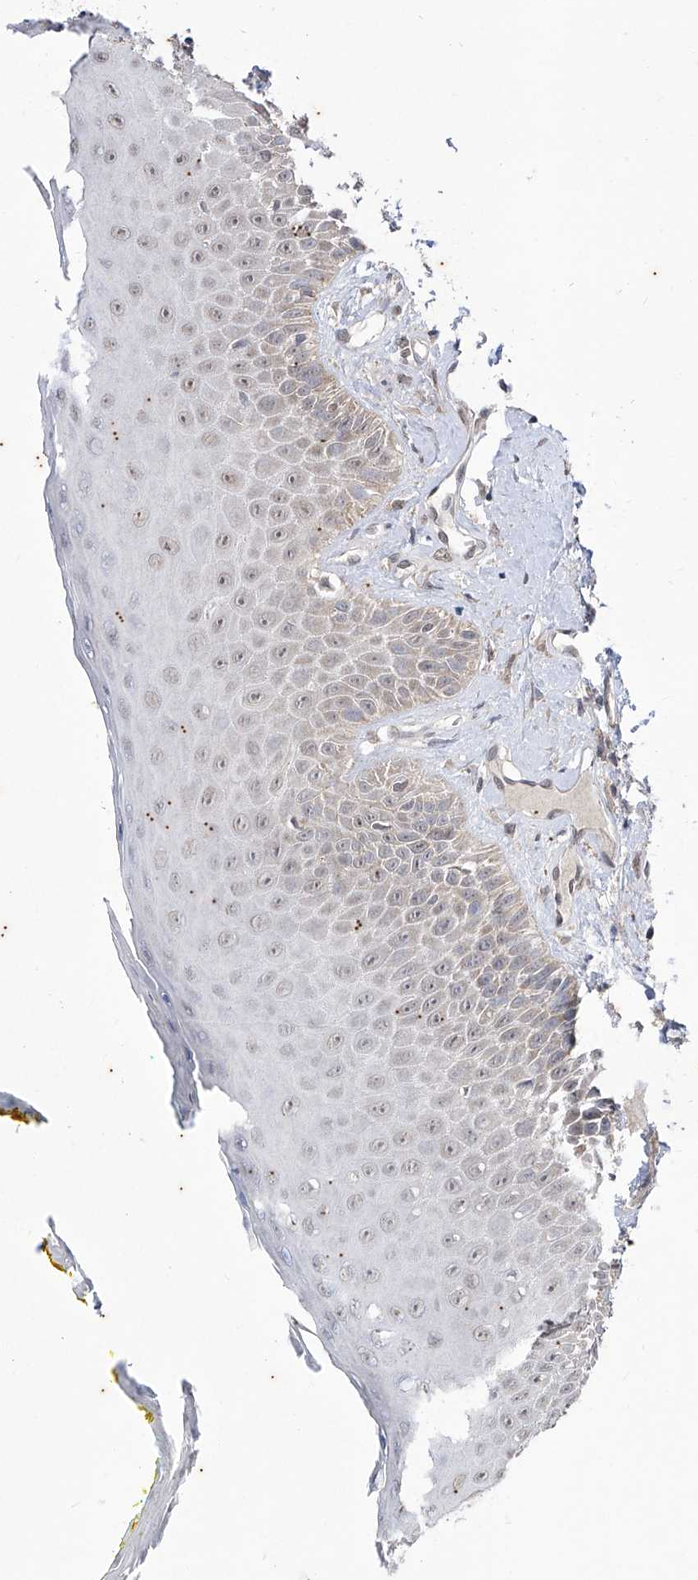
{"staining": {"intensity": "weak", "quantity": "<25%", "location": "cytoplasmic/membranous,nuclear"}, "tissue": "oral mucosa", "cell_type": "Squamous epithelial cells", "image_type": "normal", "snomed": [{"axis": "morphology", "description": "Normal tissue, NOS"}, {"axis": "topography", "description": "Oral tissue"}], "caption": "IHC histopathology image of benign oral mucosa: oral mucosa stained with DAB displays no significant protein positivity in squamous epithelial cells.", "gene": "PHF20L1", "patient": {"sex": "female", "age": 70}}